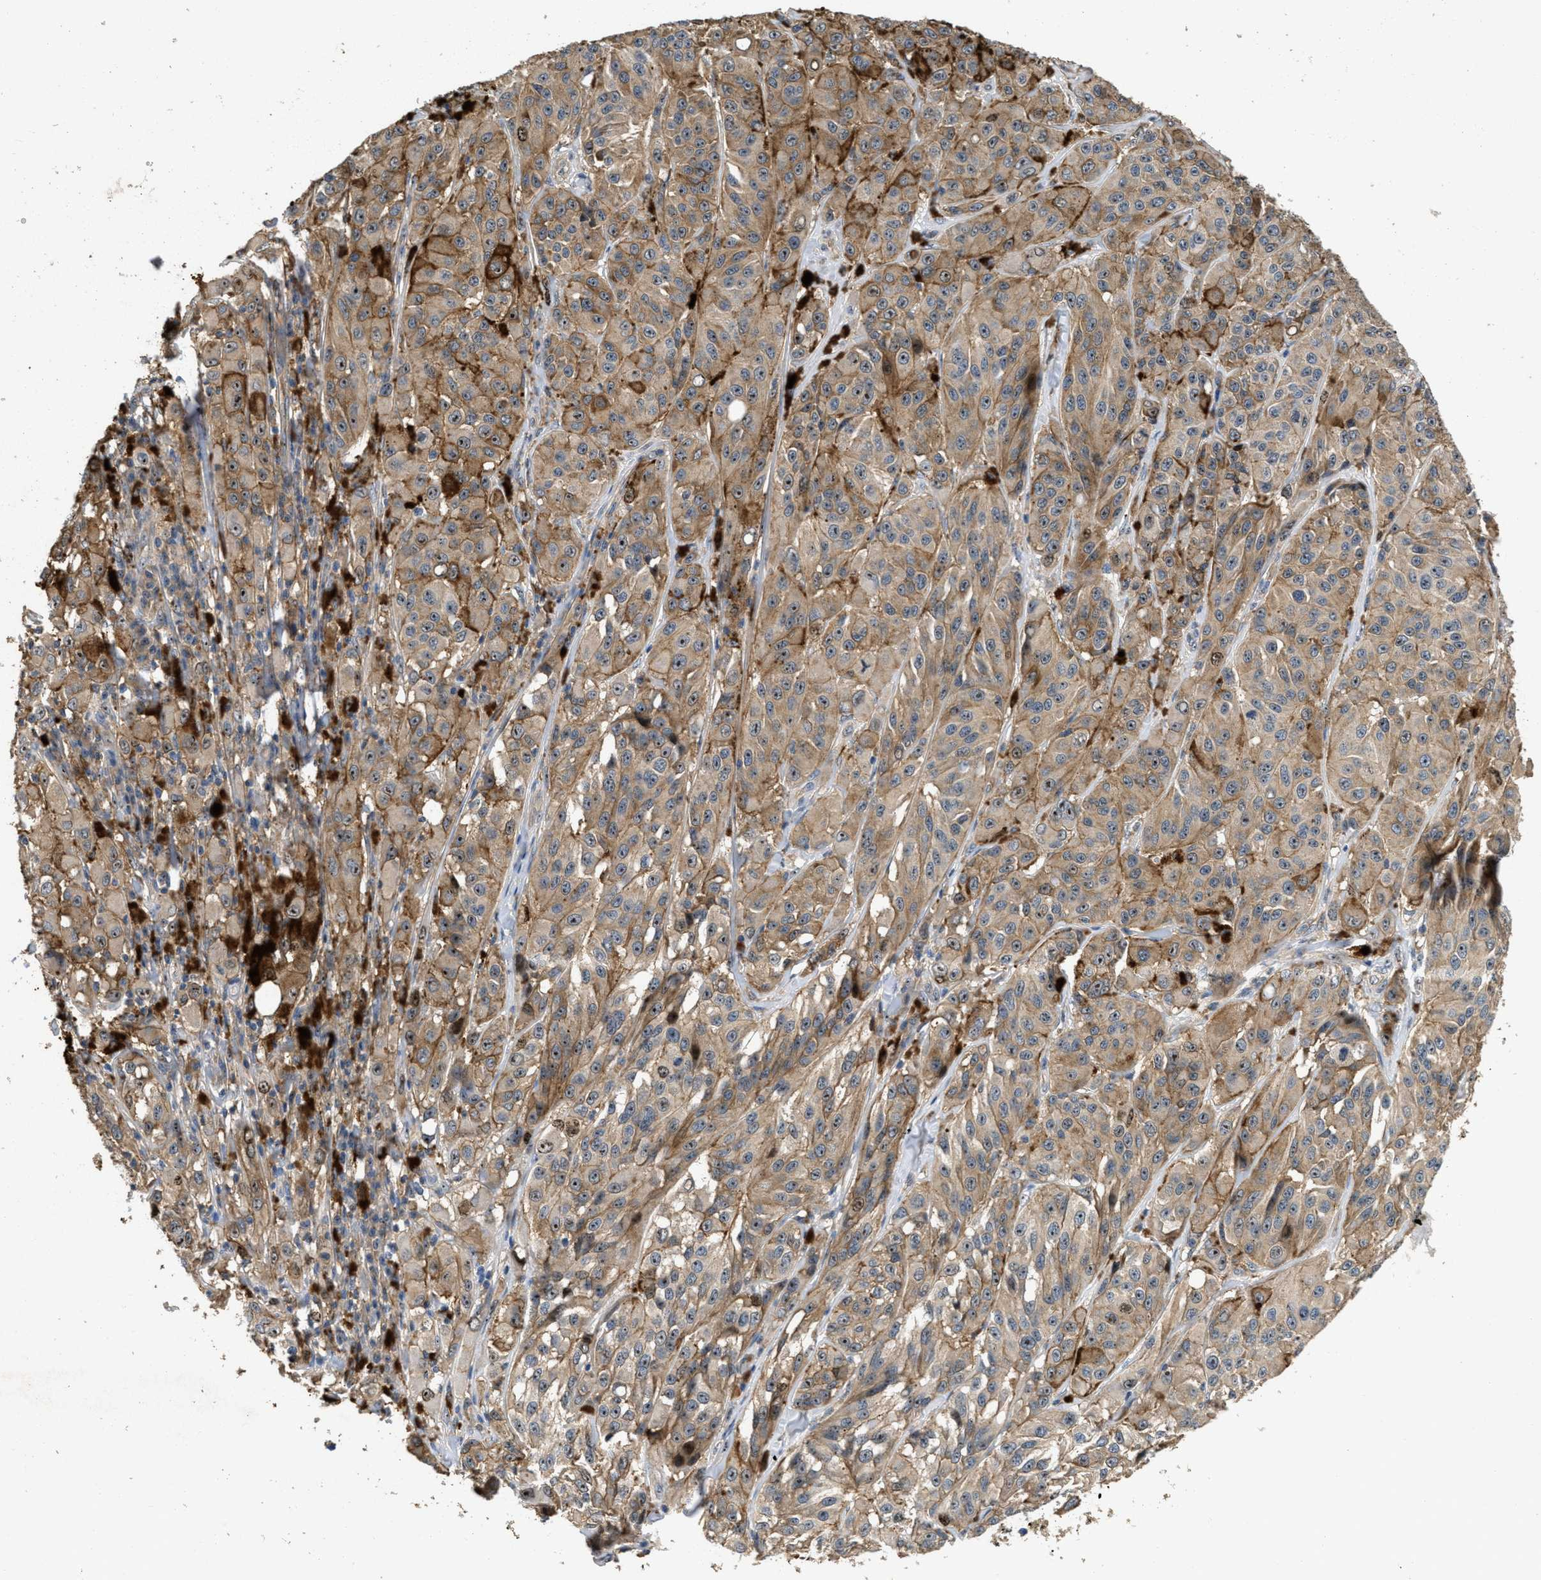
{"staining": {"intensity": "moderate", "quantity": ">75%", "location": "cytoplasmic/membranous,nuclear"}, "tissue": "melanoma", "cell_type": "Tumor cells", "image_type": "cancer", "snomed": [{"axis": "morphology", "description": "Malignant melanoma, NOS"}, {"axis": "topography", "description": "Skin"}], "caption": "Immunohistochemistry (IHC) (DAB (3,3'-diaminobenzidine)) staining of human malignant melanoma shows moderate cytoplasmic/membranous and nuclear protein positivity in approximately >75% of tumor cells.", "gene": "OSMR", "patient": {"sex": "male", "age": 84}}